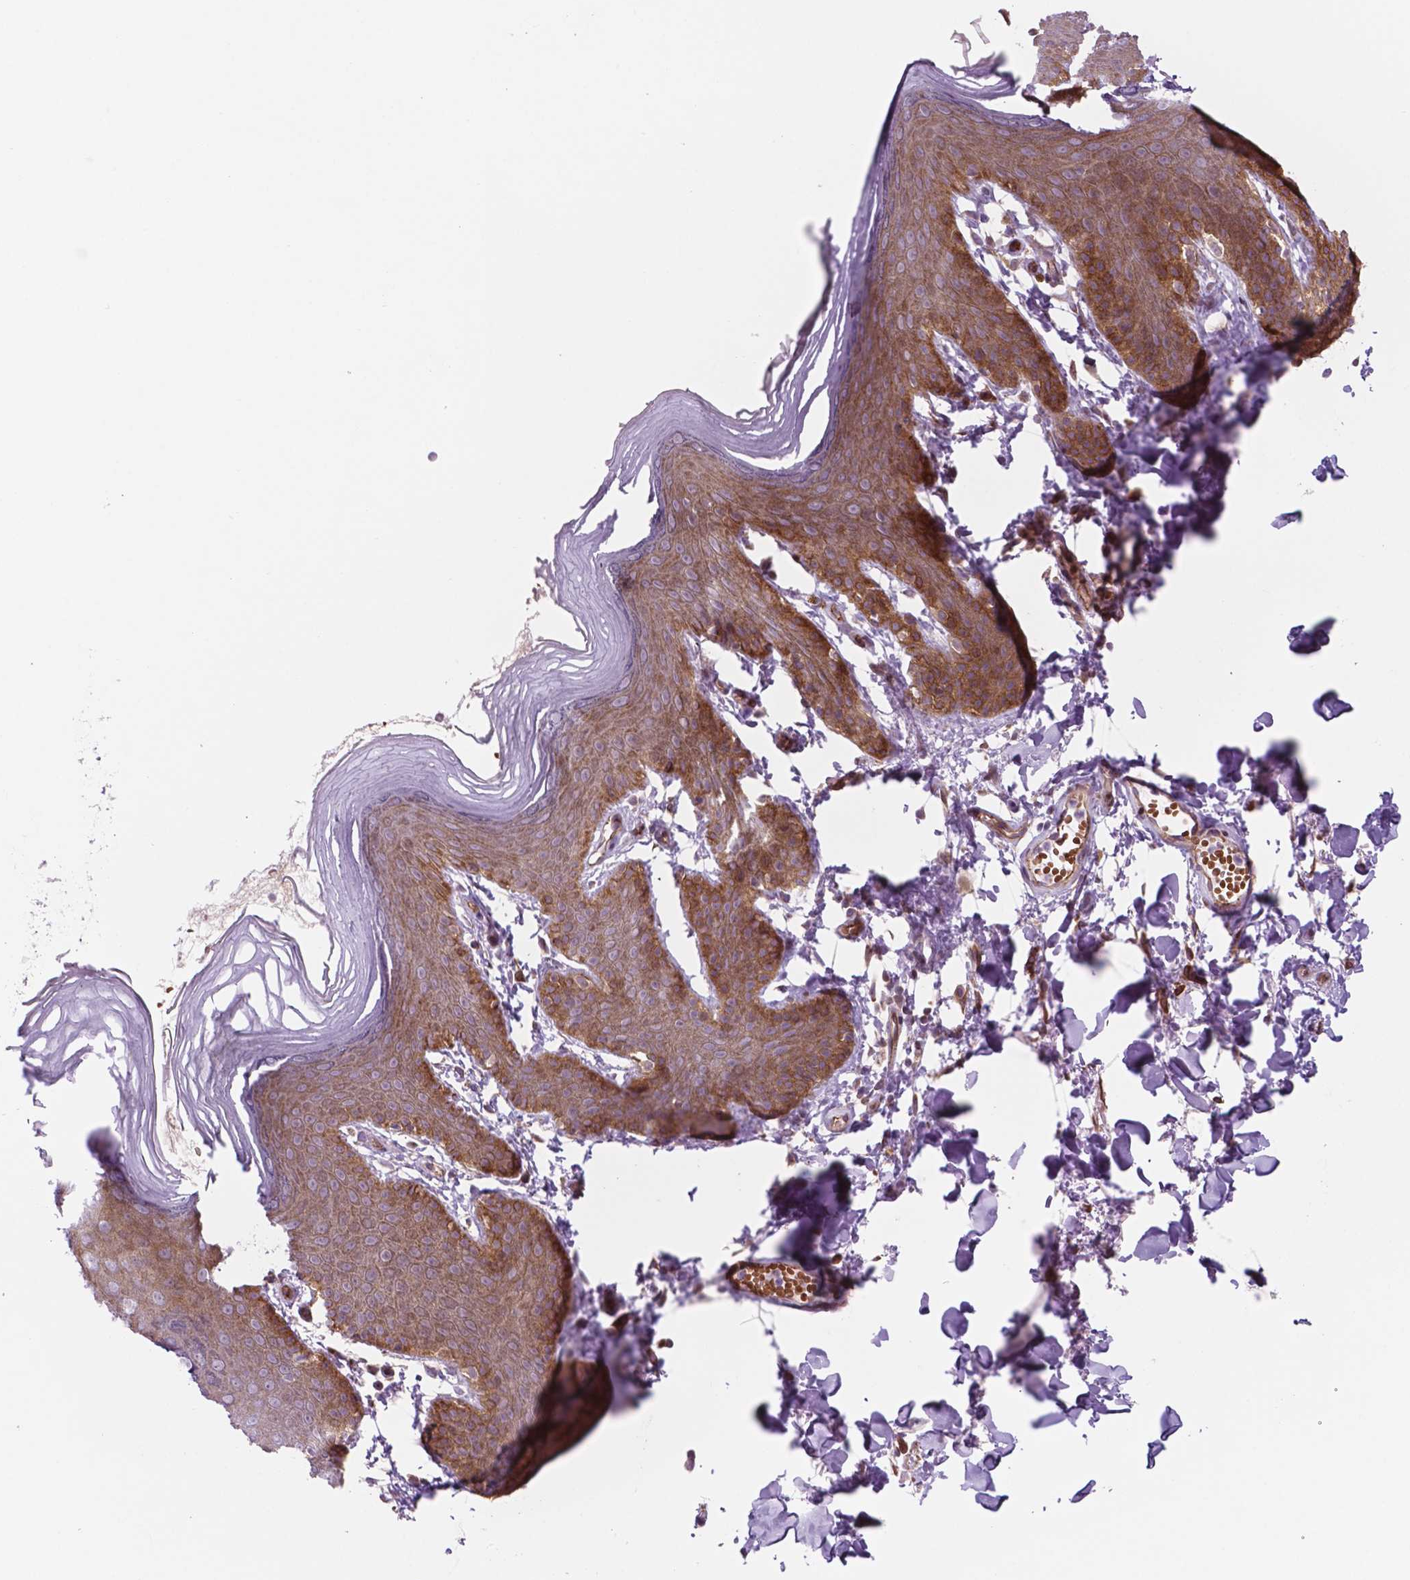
{"staining": {"intensity": "moderate", "quantity": "25%-75%", "location": "cytoplasmic/membranous"}, "tissue": "skin", "cell_type": "Epidermal cells", "image_type": "normal", "snomed": [{"axis": "morphology", "description": "Normal tissue, NOS"}, {"axis": "topography", "description": "Anal"}], "caption": "Protein expression analysis of unremarkable skin shows moderate cytoplasmic/membranous positivity in about 25%-75% of epidermal cells. (Stains: DAB in brown, nuclei in blue, Microscopy: brightfield microscopy at high magnification).", "gene": "RND3", "patient": {"sex": "male", "age": 53}}